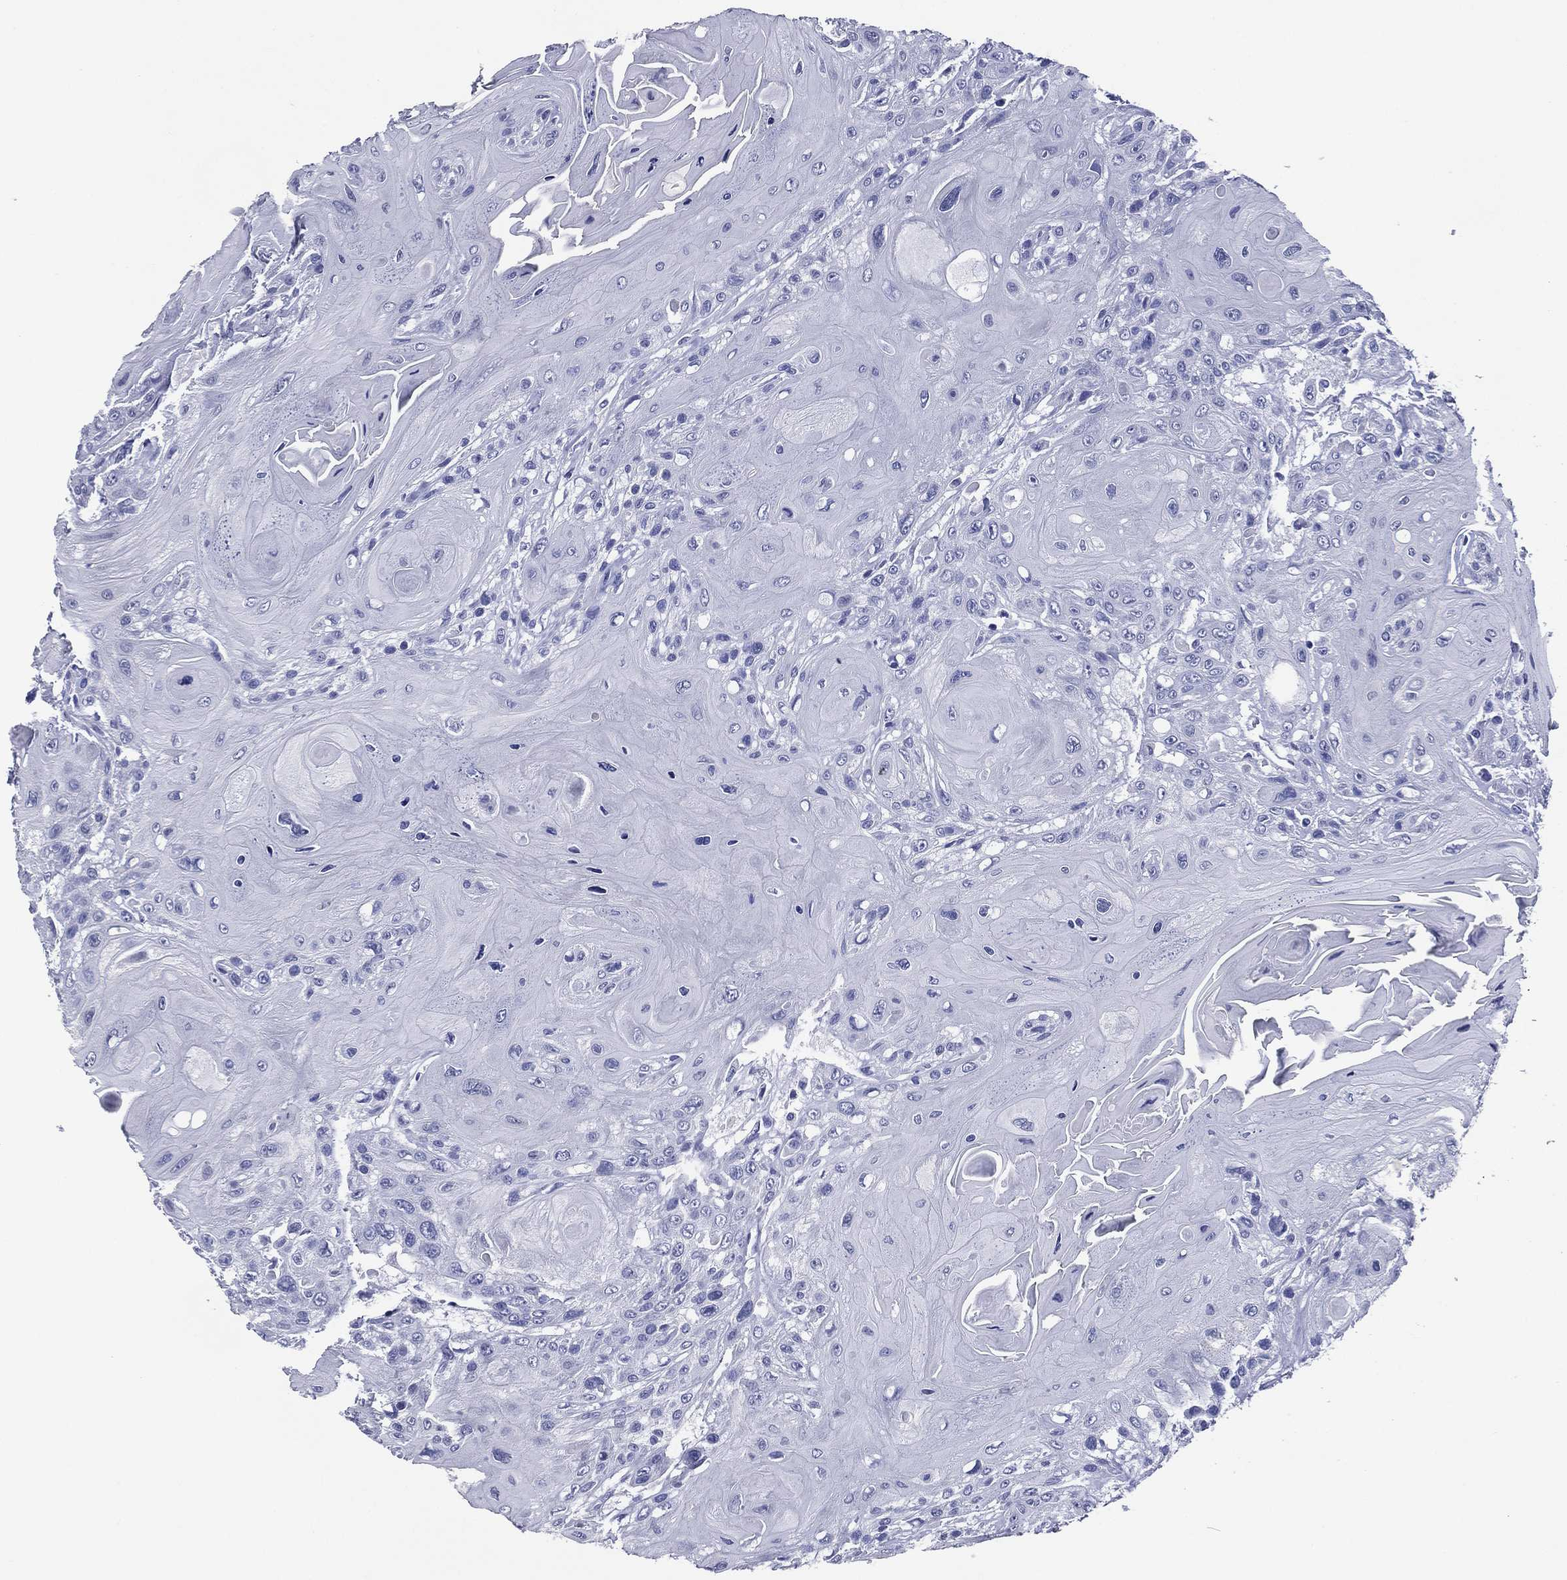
{"staining": {"intensity": "negative", "quantity": "none", "location": "none"}, "tissue": "head and neck cancer", "cell_type": "Tumor cells", "image_type": "cancer", "snomed": [{"axis": "morphology", "description": "Squamous cell carcinoma, NOS"}, {"axis": "topography", "description": "Head-Neck"}], "caption": "A micrograph of head and neck squamous cell carcinoma stained for a protein displays no brown staining in tumor cells. (DAB (3,3'-diaminobenzidine) immunohistochemistry visualized using brightfield microscopy, high magnification).", "gene": "ACE2", "patient": {"sex": "female", "age": 59}}